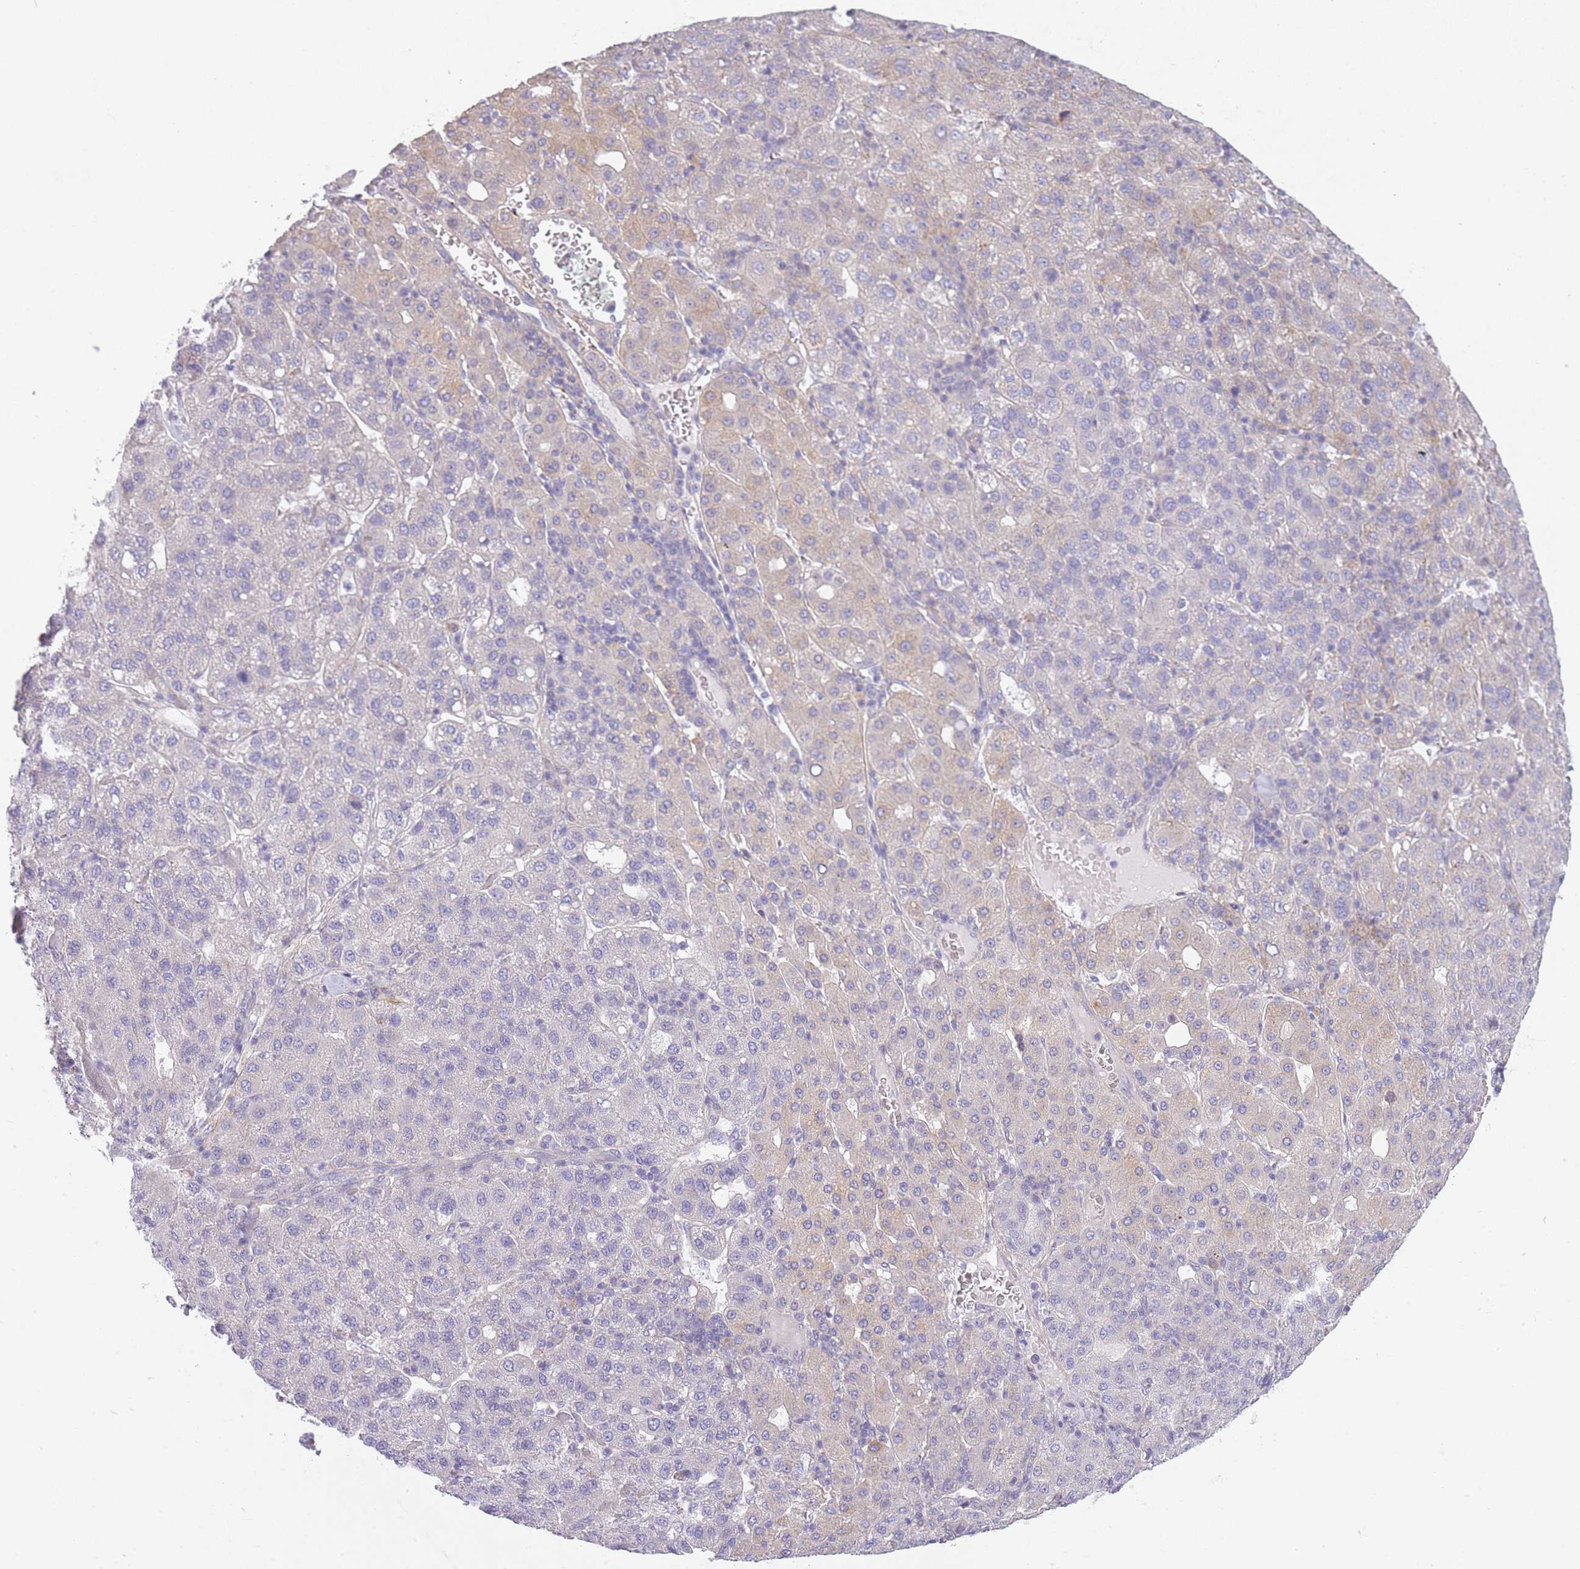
{"staining": {"intensity": "negative", "quantity": "none", "location": "none"}, "tissue": "liver cancer", "cell_type": "Tumor cells", "image_type": "cancer", "snomed": [{"axis": "morphology", "description": "Carcinoma, Hepatocellular, NOS"}, {"axis": "topography", "description": "Liver"}], "caption": "DAB (3,3'-diaminobenzidine) immunohistochemical staining of liver cancer (hepatocellular carcinoma) reveals no significant staining in tumor cells.", "gene": "AP3M2", "patient": {"sex": "male", "age": 65}}